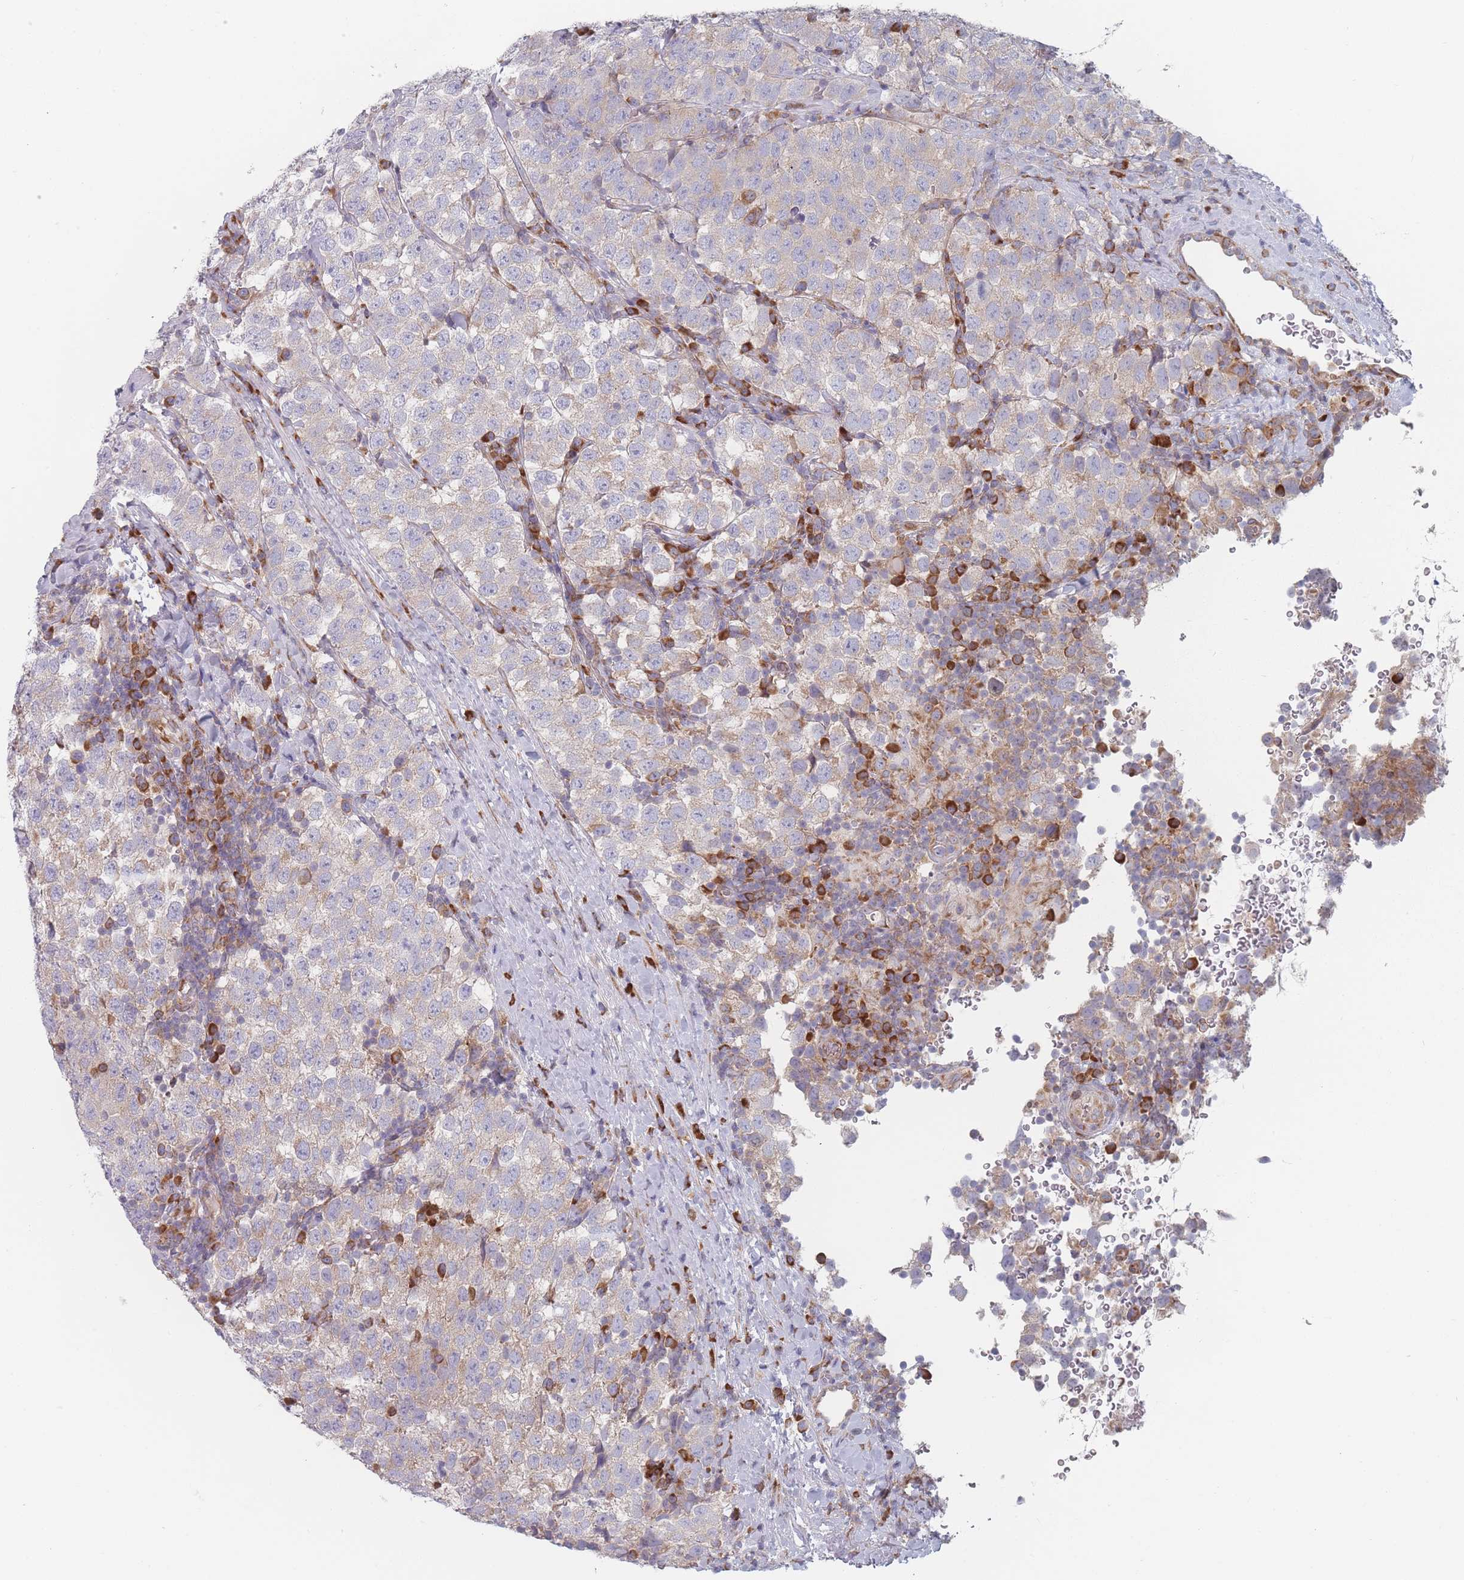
{"staining": {"intensity": "weak", "quantity": "<25%", "location": "cytoplasmic/membranous"}, "tissue": "testis cancer", "cell_type": "Tumor cells", "image_type": "cancer", "snomed": [{"axis": "morphology", "description": "Seminoma, NOS"}, {"axis": "topography", "description": "Testis"}], "caption": "Immunohistochemical staining of testis seminoma exhibits no significant expression in tumor cells. (DAB immunohistochemistry (IHC) with hematoxylin counter stain).", "gene": "CACNG5", "patient": {"sex": "male", "age": 34}}